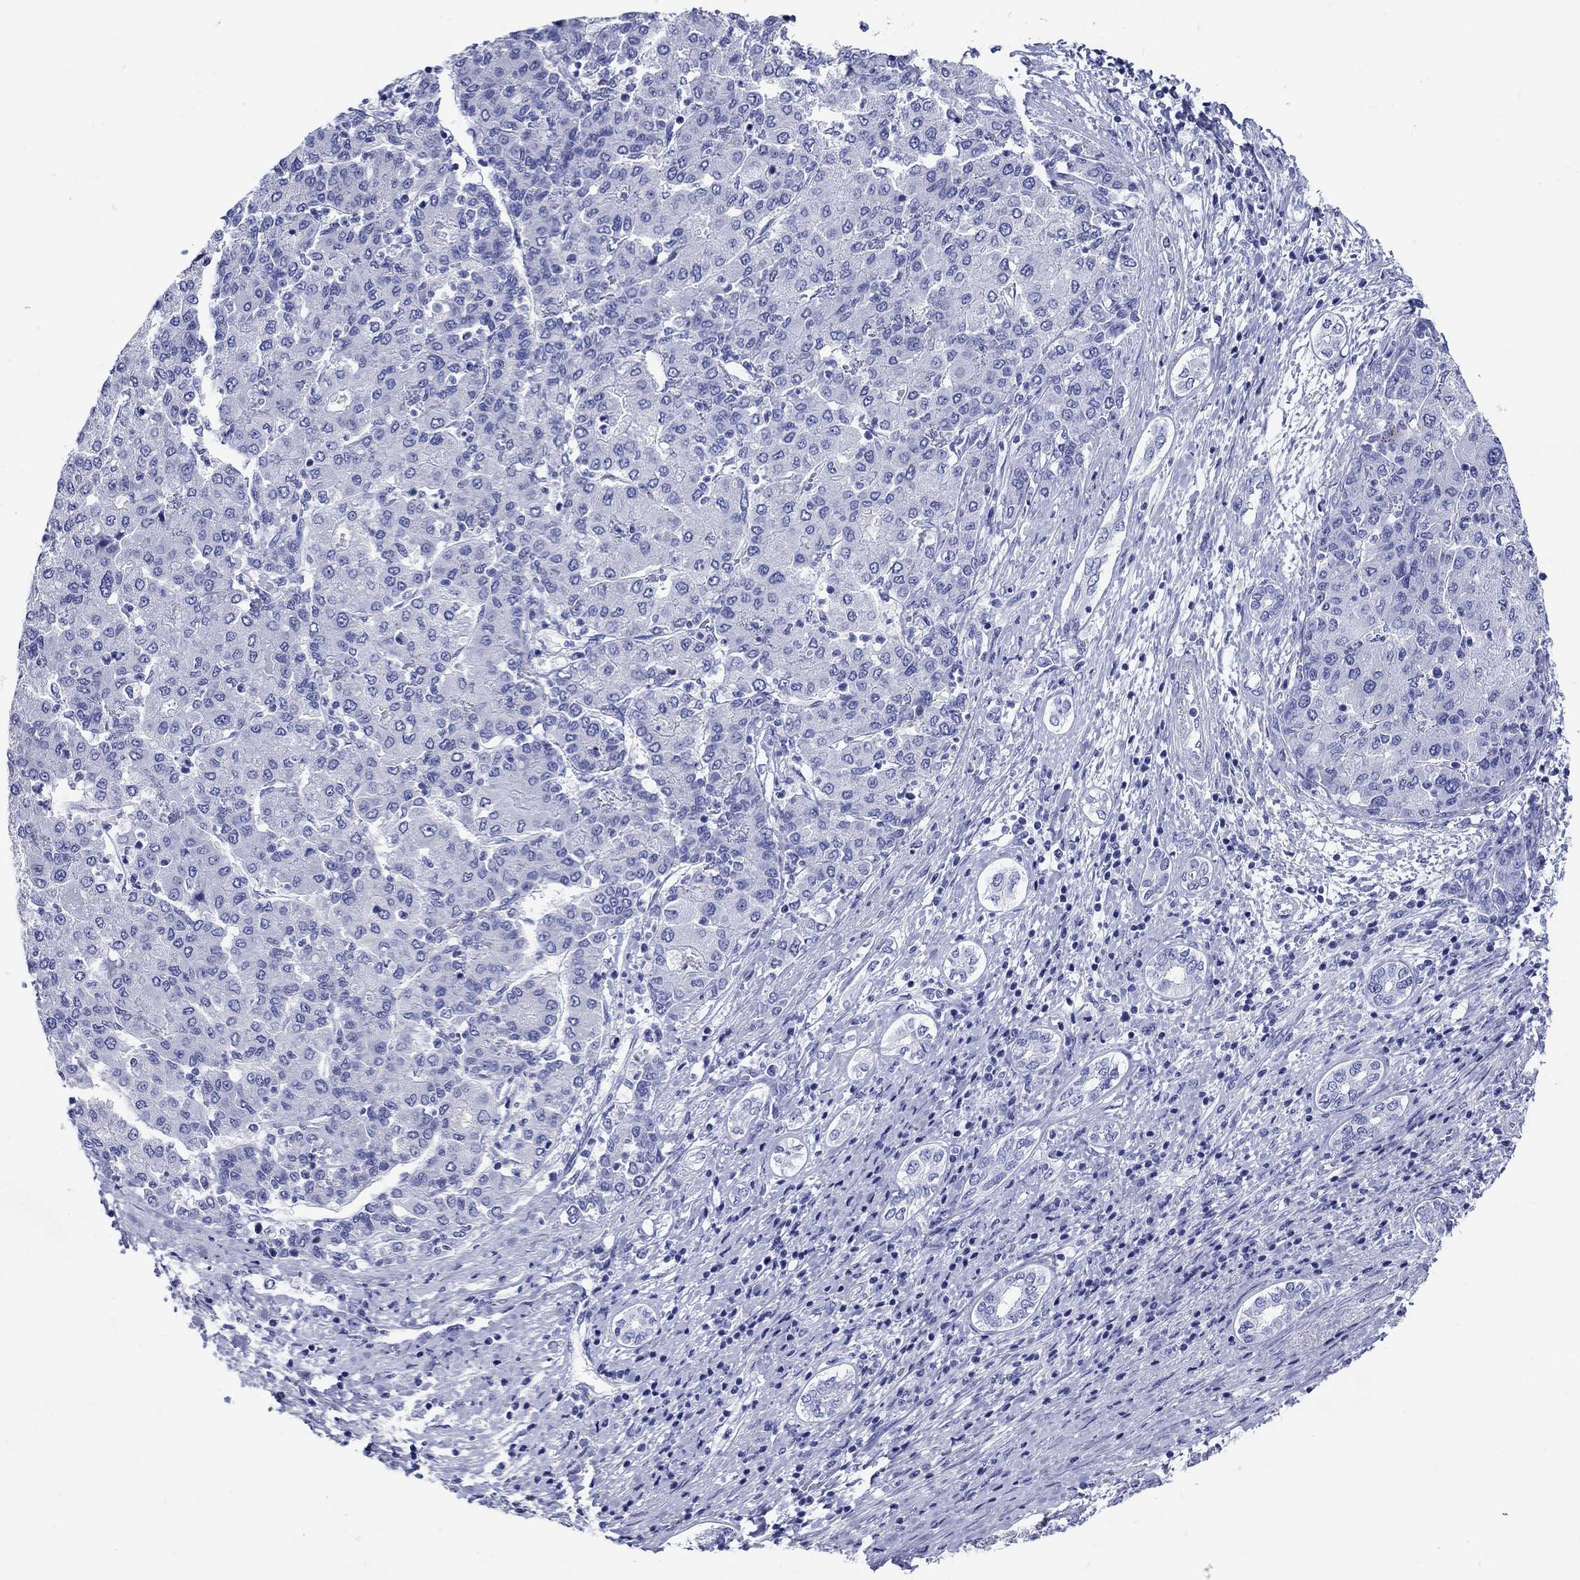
{"staining": {"intensity": "negative", "quantity": "none", "location": "none"}, "tissue": "liver cancer", "cell_type": "Tumor cells", "image_type": "cancer", "snomed": [{"axis": "morphology", "description": "Carcinoma, Hepatocellular, NOS"}, {"axis": "topography", "description": "Liver"}], "caption": "This photomicrograph is of liver cancer stained with immunohistochemistry to label a protein in brown with the nuclei are counter-stained blue. There is no expression in tumor cells. (Brightfield microscopy of DAB immunohistochemistry (IHC) at high magnification).", "gene": "CRYGS", "patient": {"sex": "male", "age": 65}}